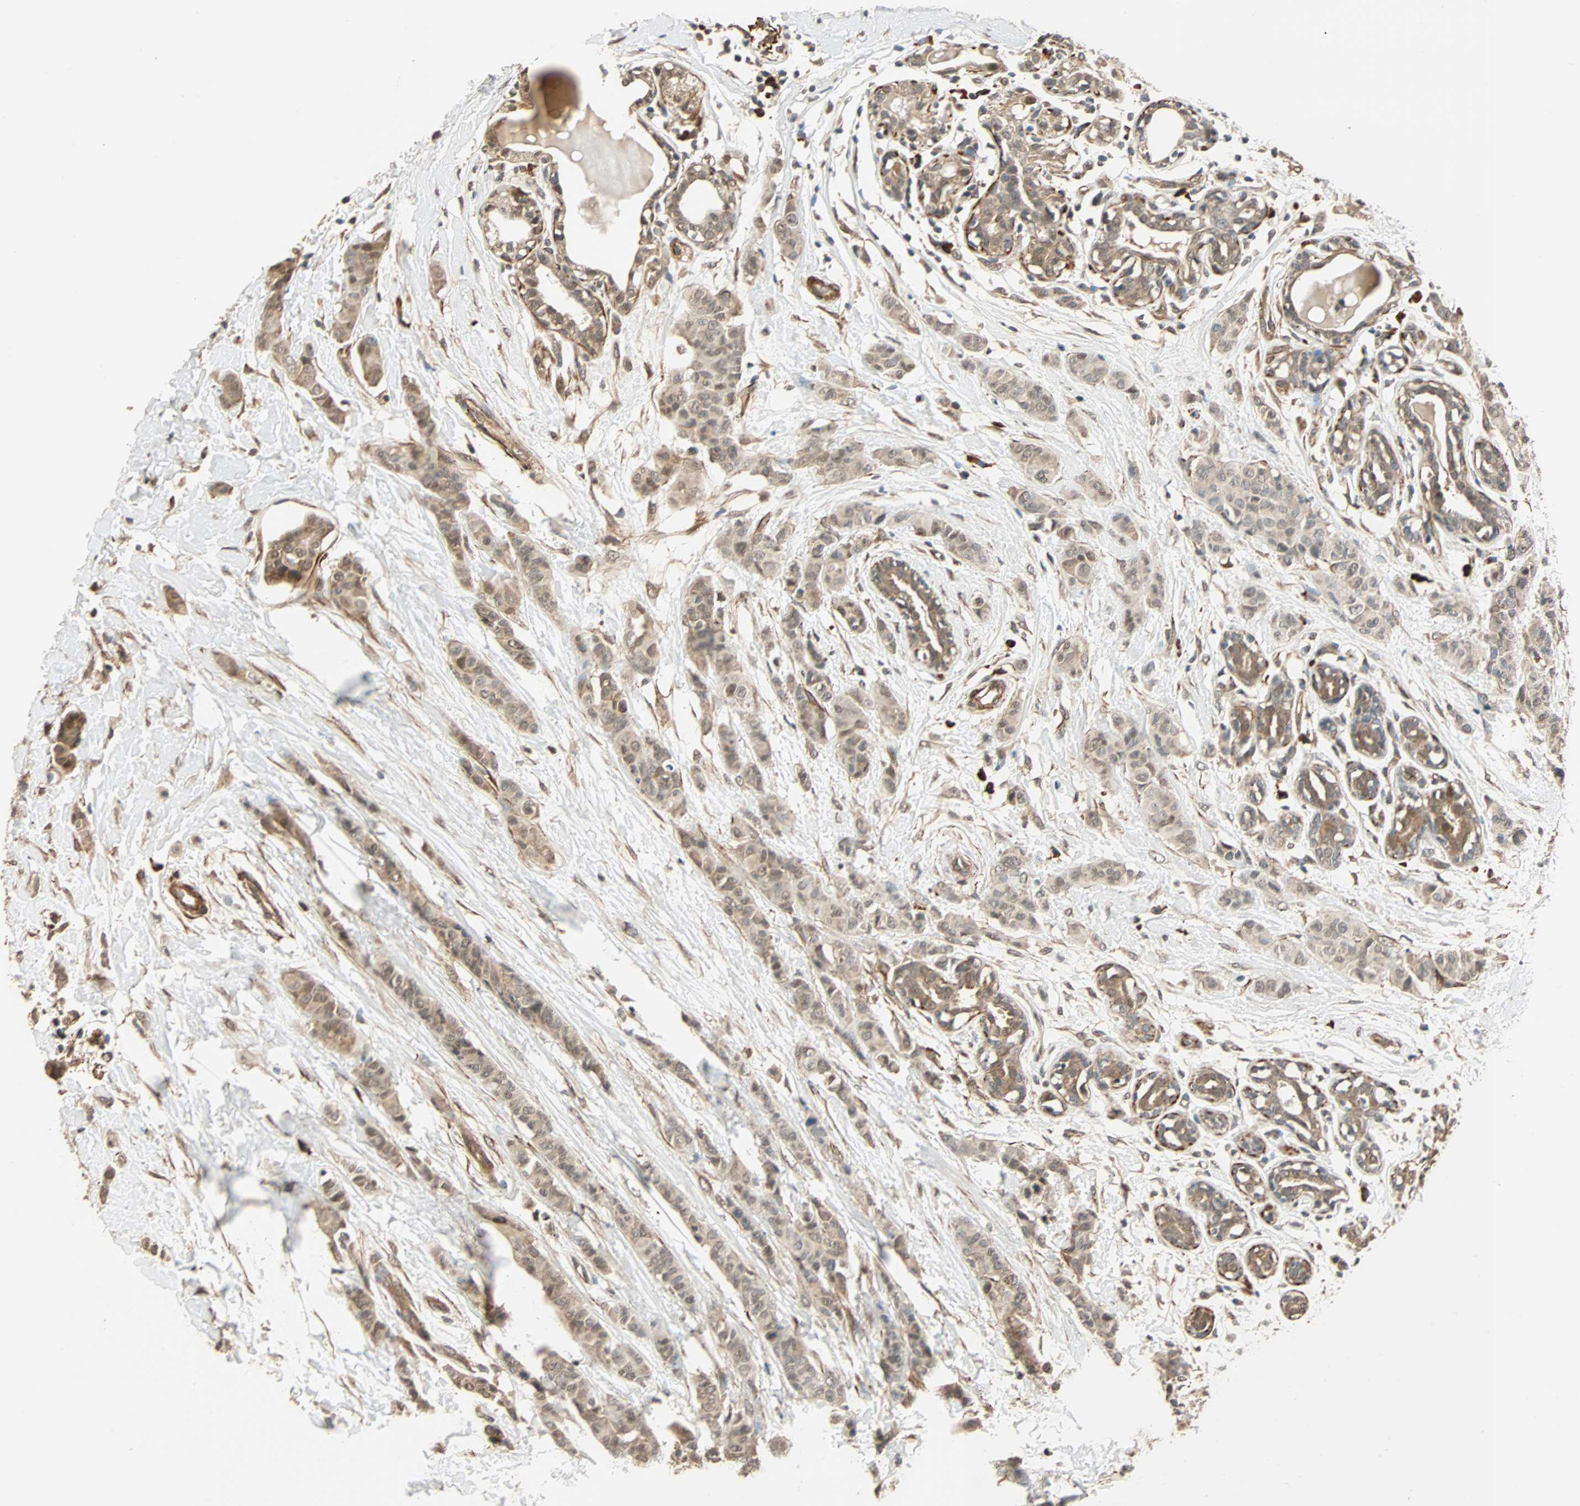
{"staining": {"intensity": "weak", "quantity": "25%-75%", "location": "cytoplasmic/membranous"}, "tissue": "breast cancer", "cell_type": "Tumor cells", "image_type": "cancer", "snomed": [{"axis": "morphology", "description": "Normal tissue, NOS"}, {"axis": "morphology", "description": "Duct carcinoma"}, {"axis": "topography", "description": "Breast"}], "caption": "High-magnification brightfield microscopy of breast infiltrating ductal carcinoma stained with DAB (3,3'-diaminobenzidine) (brown) and counterstained with hematoxylin (blue). tumor cells exhibit weak cytoplasmic/membranous staining is seen in approximately25%-75% of cells.", "gene": "QSER1", "patient": {"sex": "female", "age": 40}}